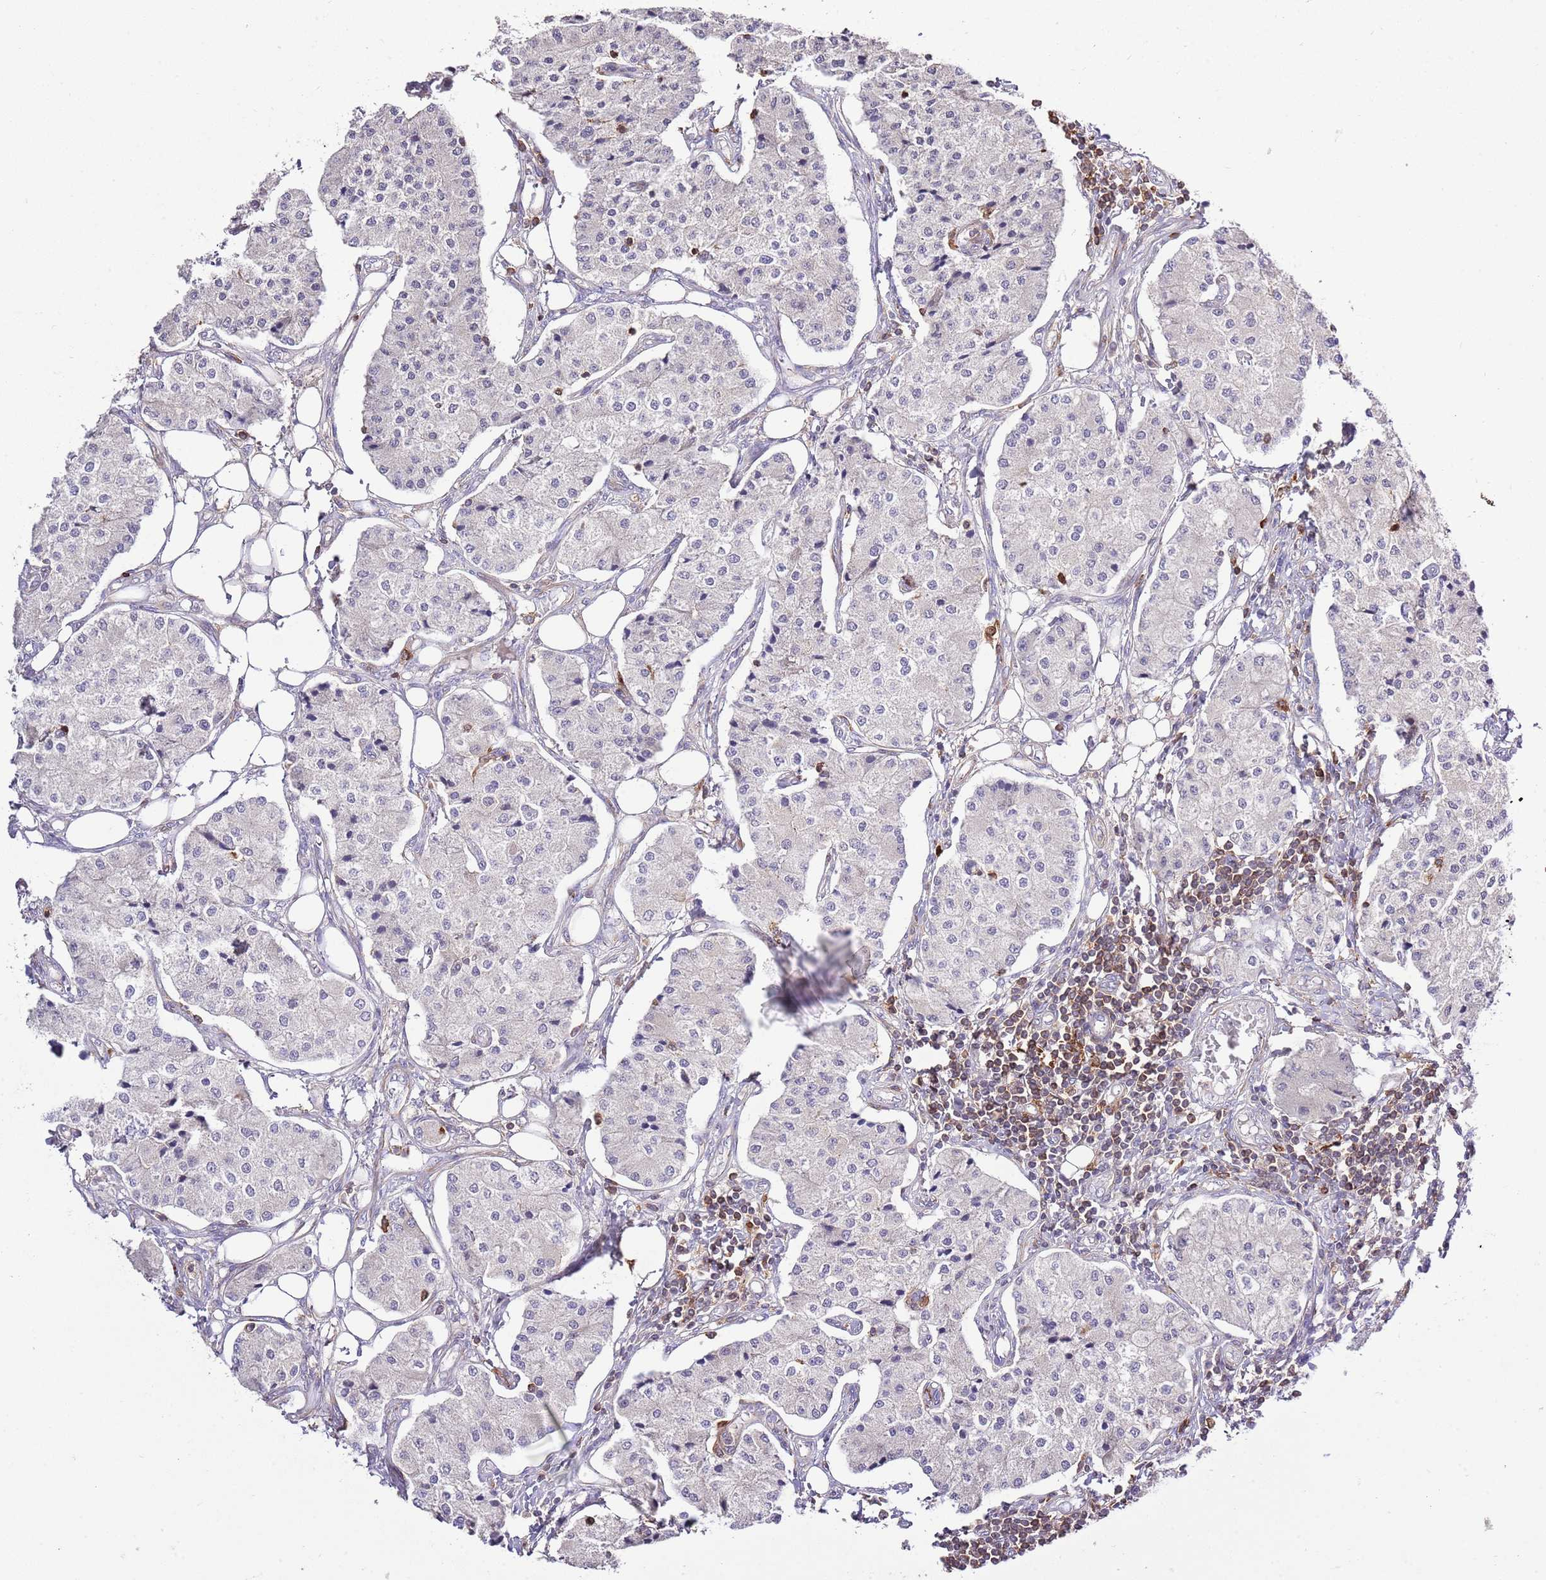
{"staining": {"intensity": "negative", "quantity": "none", "location": "none"}, "tissue": "carcinoid", "cell_type": "Tumor cells", "image_type": "cancer", "snomed": [{"axis": "morphology", "description": "Carcinoid, malignant, NOS"}, {"axis": "topography", "description": "Colon"}], "caption": "The micrograph reveals no staining of tumor cells in carcinoid. (IHC, brightfield microscopy, high magnification).", "gene": "EFHD1", "patient": {"sex": "female", "age": 52}}